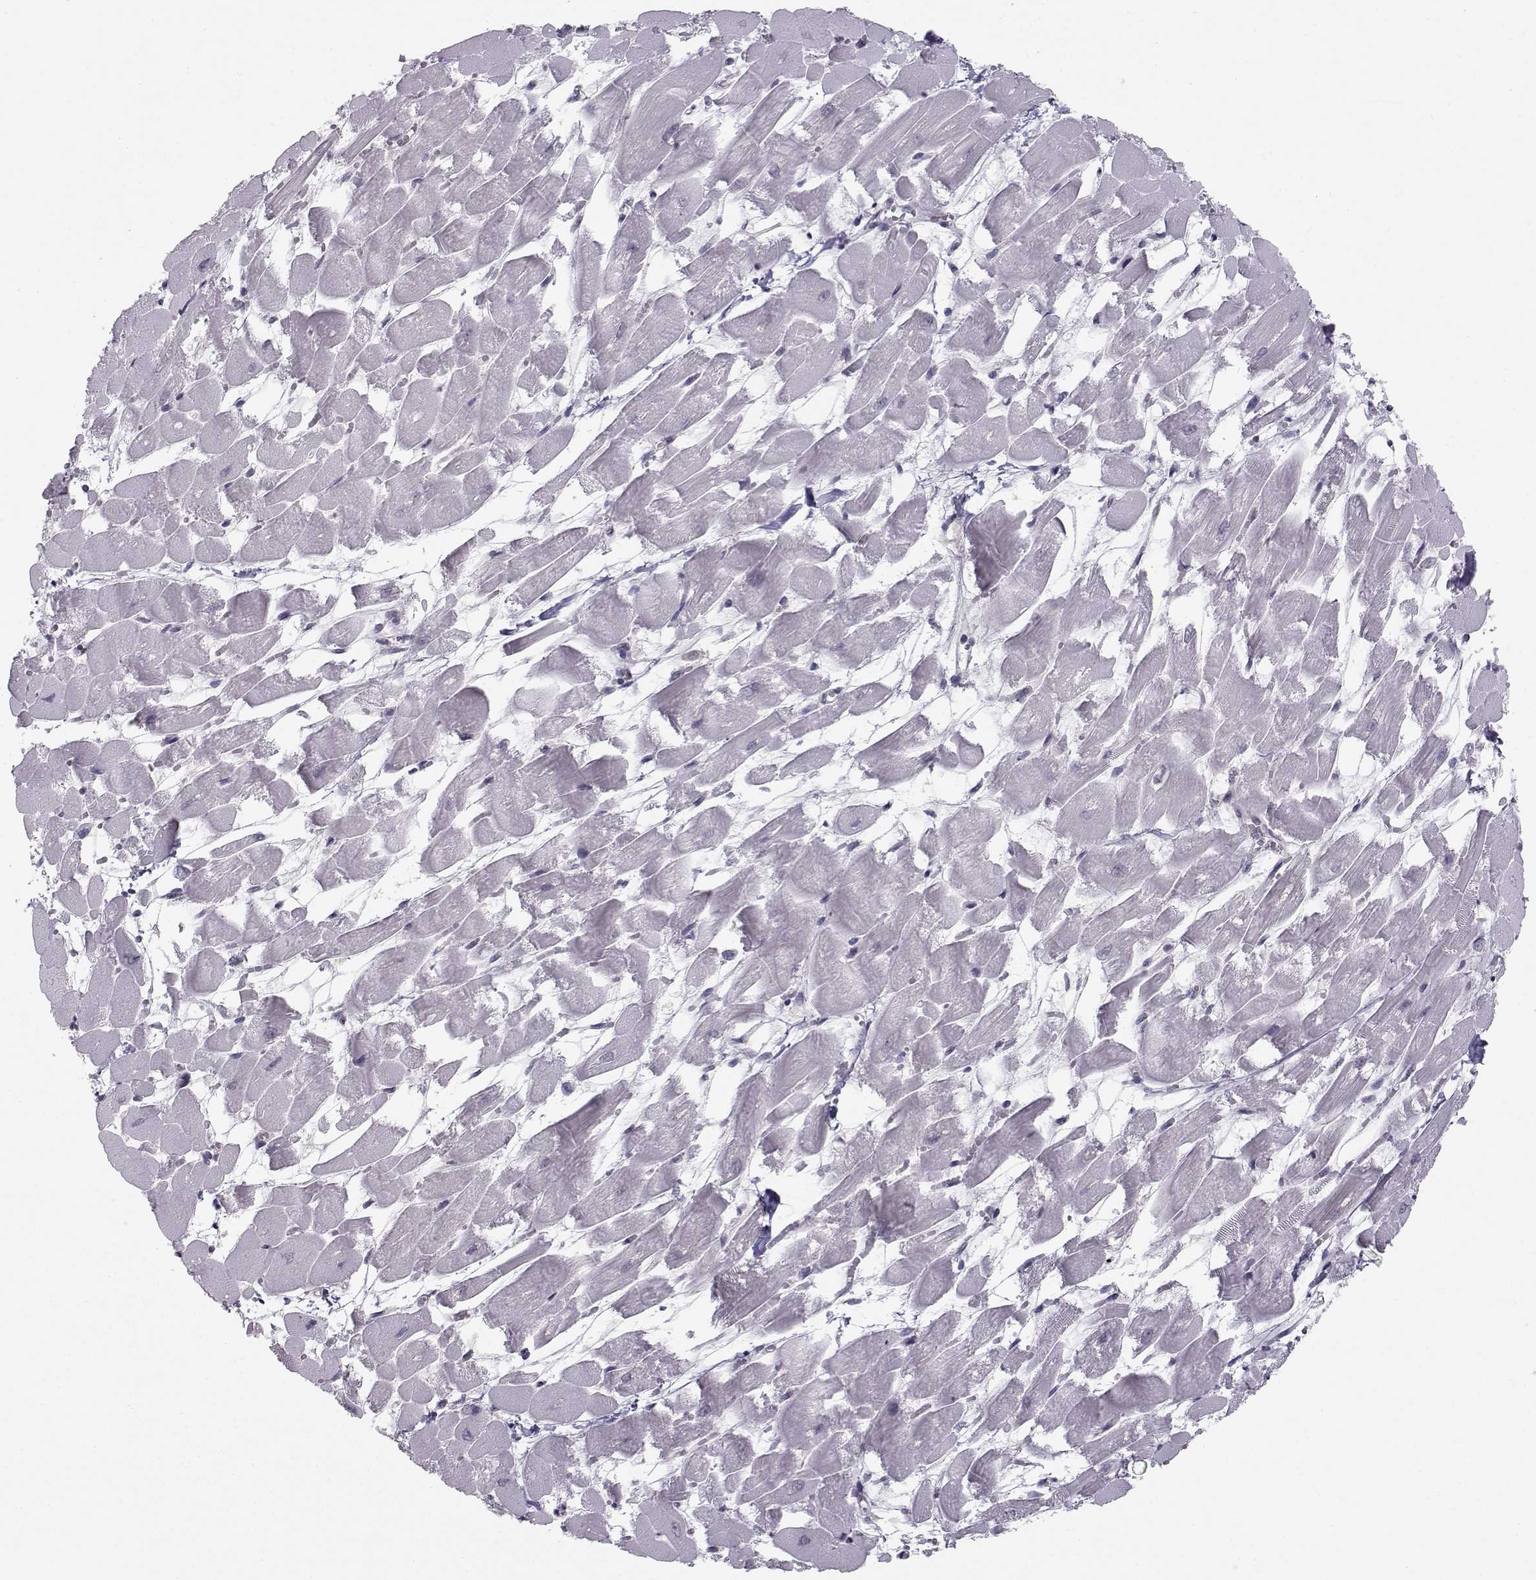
{"staining": {"intensity": "negative", "quantity": "none", "location": "none"}, "tissue": "heart muscle", "cell_type": "Cardiomyocytes", "image_type": "normal", "snomed": [{"axis": "morphology", "description": "Normal tissue, NOS"}, {"axis": "topography", "description": "Heart"}], "caption": "Immunohistochemistry micrograph of unremarkable heart muscle: human heart muscle stained with DAB (3,3'-diaminobenzidine) shows no significant protein expression in cardiomyocytes. (Stains: DAB immunohistochemistry (IHC) with hematoxylin counter stain, Microscopy: brightfield microscopy at high magnification).", "gene": "KIF13B", "patient": {"sex": "female", "age": 52}}